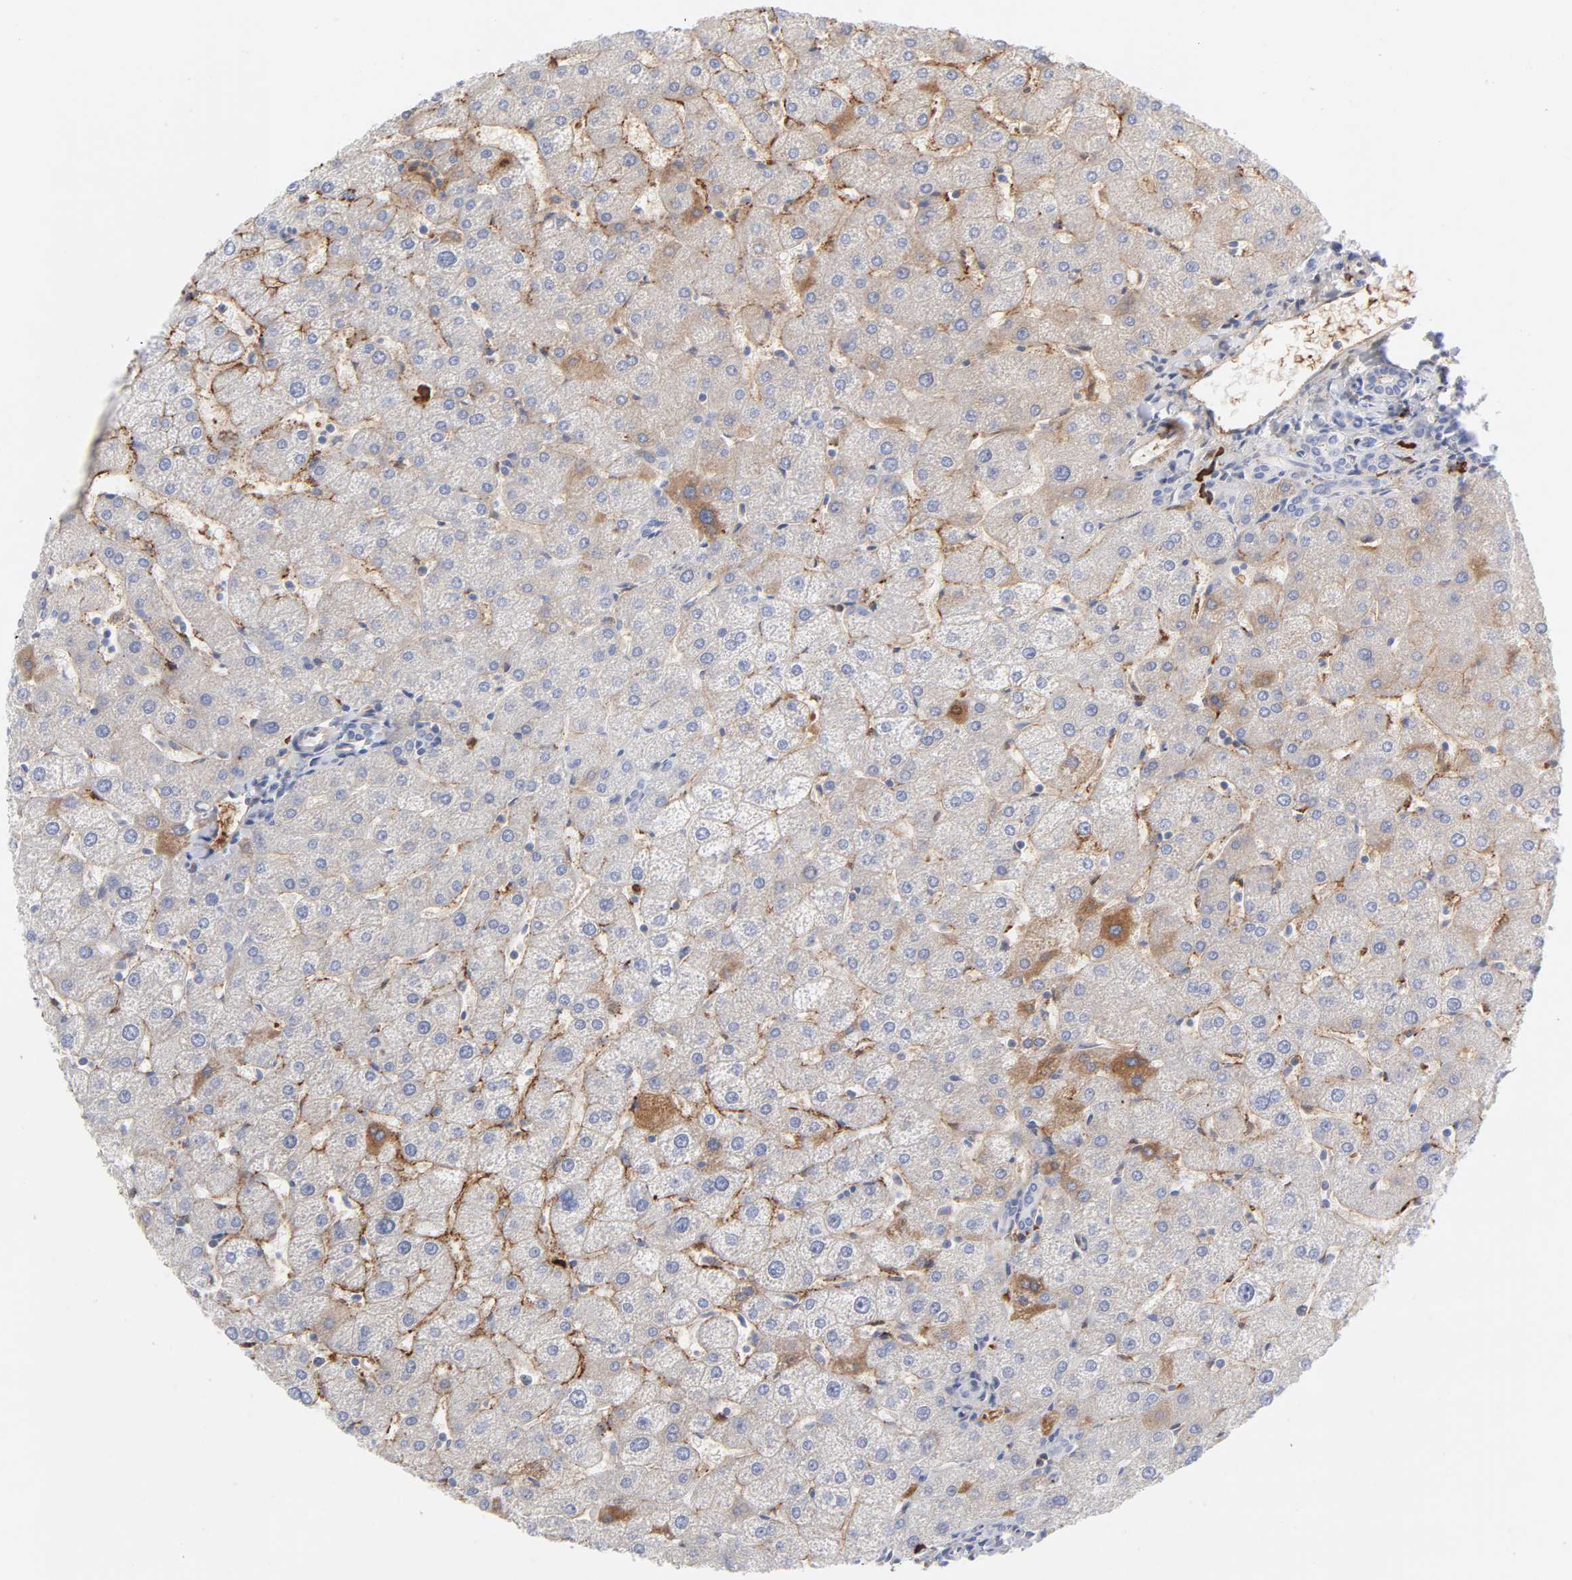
{"staining": {"intensity": "negative", "quantity": "none", "location": "none"}, "tissue": "liver", "cell_type": "Cholangiocytes", "image_type": "normal", "snomed": [{"axis": "morphology", "description": "Normal tissue, NOS"}, {"axis": "topography", "description": "Liver"}], "caption": "This is a histopathology image of immunohistochemistry staining of benign liver, which shows no expression in cholangiocytes.", "gene": "PLAT", "patient": {"sex": "male", "age": 67}}